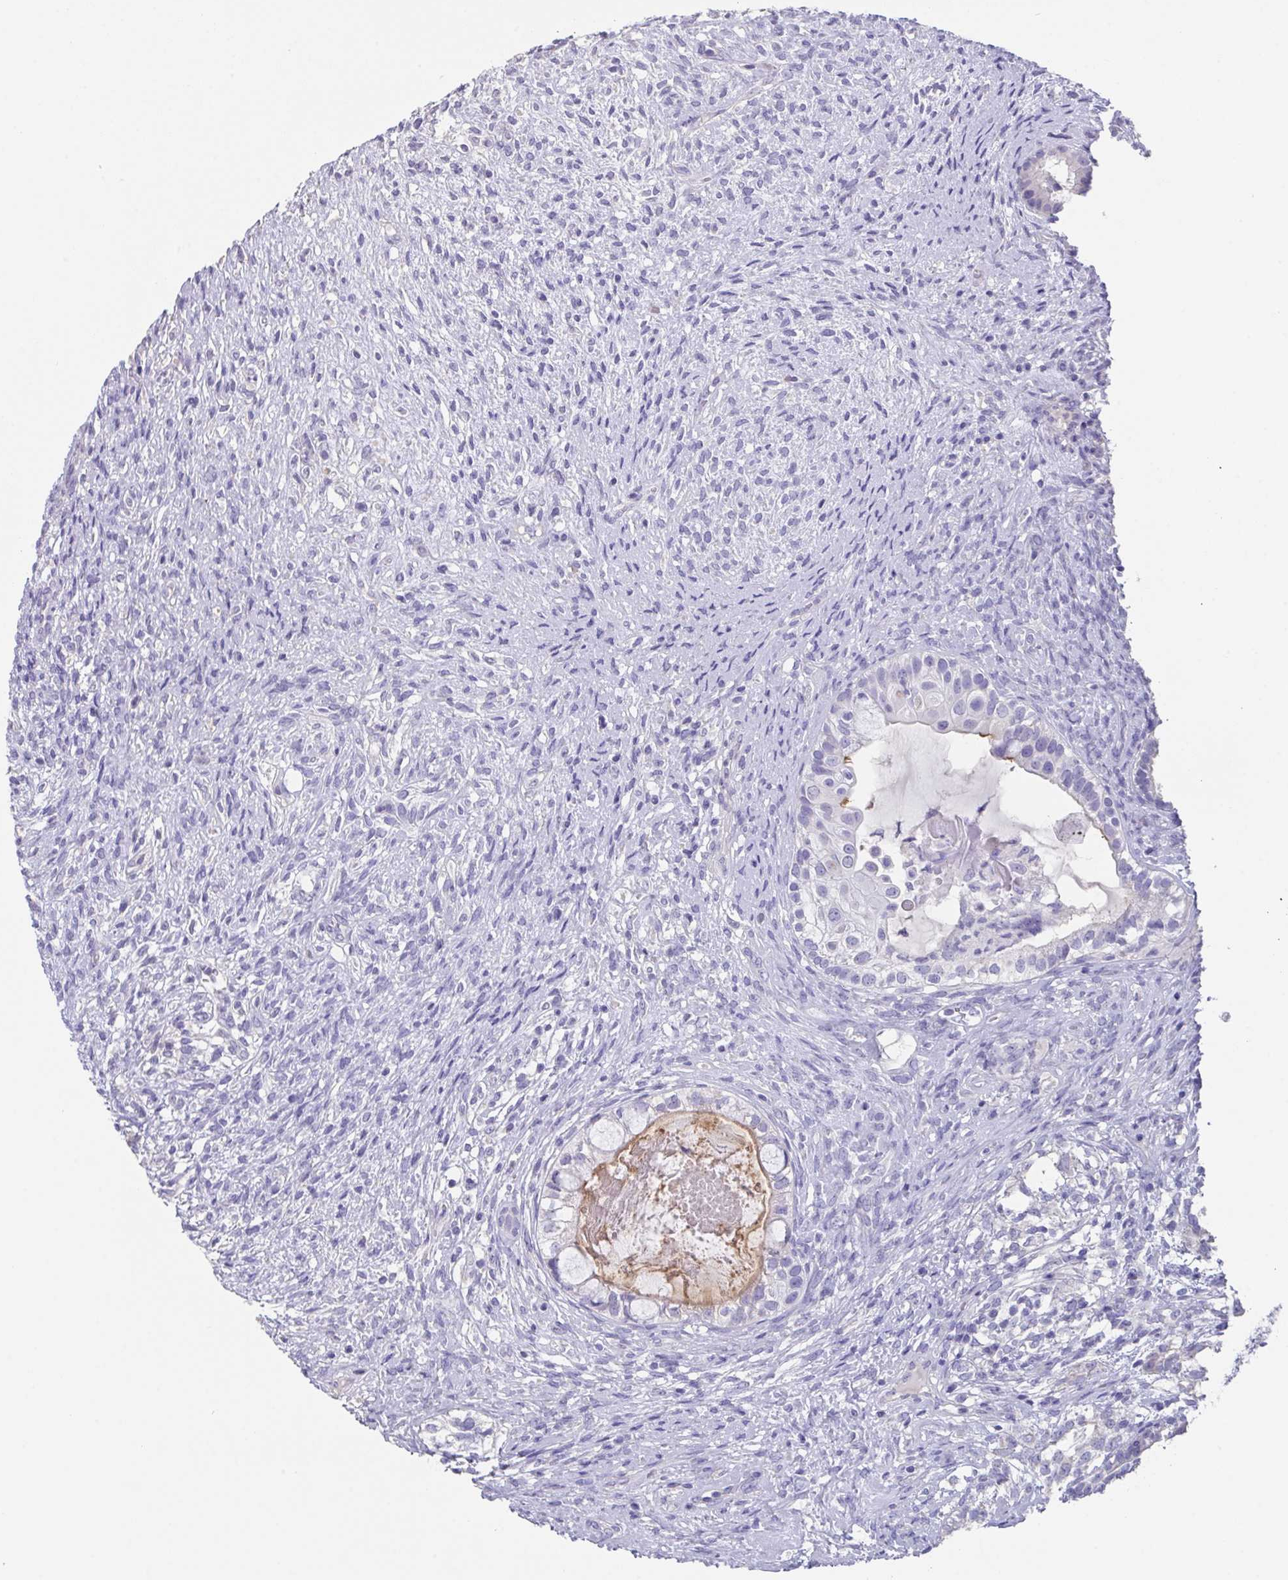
{"staining": {"intensity": "negative", "quantity": "none", "location": "none"}, "tissue": "testis cancer", "cell_type": "Tumor cells", "image_type": "cancer", "snomed": [{"axis": "morphology", "description": "Seminoma, NOS"}, {"axis": "morphology", "description": "Carcinoma, Embryonal, NOS"}, {"axis": "topography", "description": "Testis"}], "caption": "Immunohistochemical staining of human testis cancer reveals no significant expression in tumor cells.", "gene": "SLC44A4", "patient": {"sex": "male", "age": 41}}